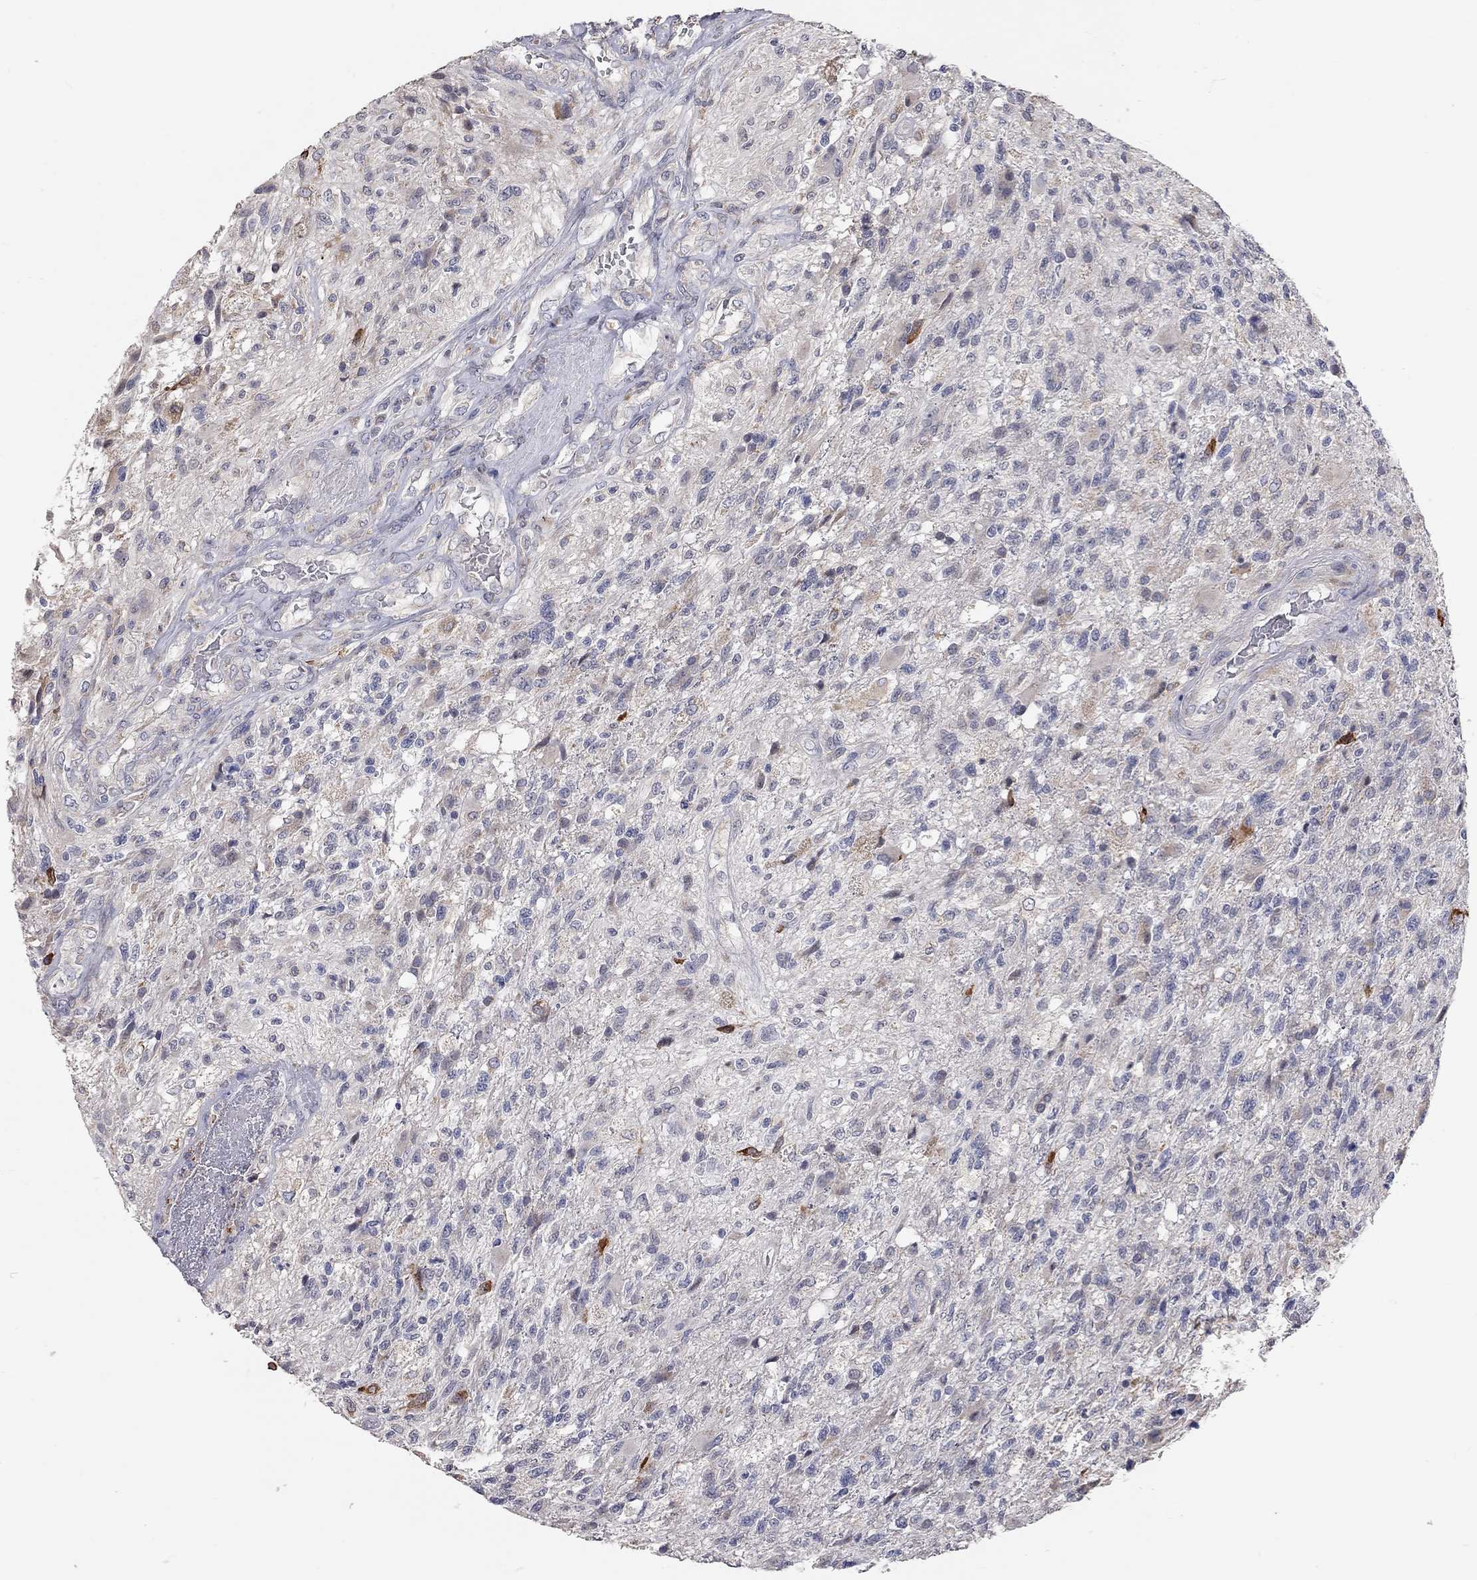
{"staining": {"intensity": "negative", "quantity": "none", "location": "none"}, "tissue": "glioma", "cell_type": "Tumor cells", "image_type": "cancer", "snomed": [{"axis": "morphology", "description": "Glioma, malignant, High grade"}, {"axis": "topography", "description": "Brain"}], "caption": "DAB (3,3'-diaminobenzidine) immunohistochemical staining of human malignant glioma (high-grade) reveals no significant staining in tumor cells. (DAB (3,3'-diaminobenzidine) immunohistochemistry with hematoxylin counter stain).", "gene": "XAGE2", "patient": {"sex": "male", "age": 56}}